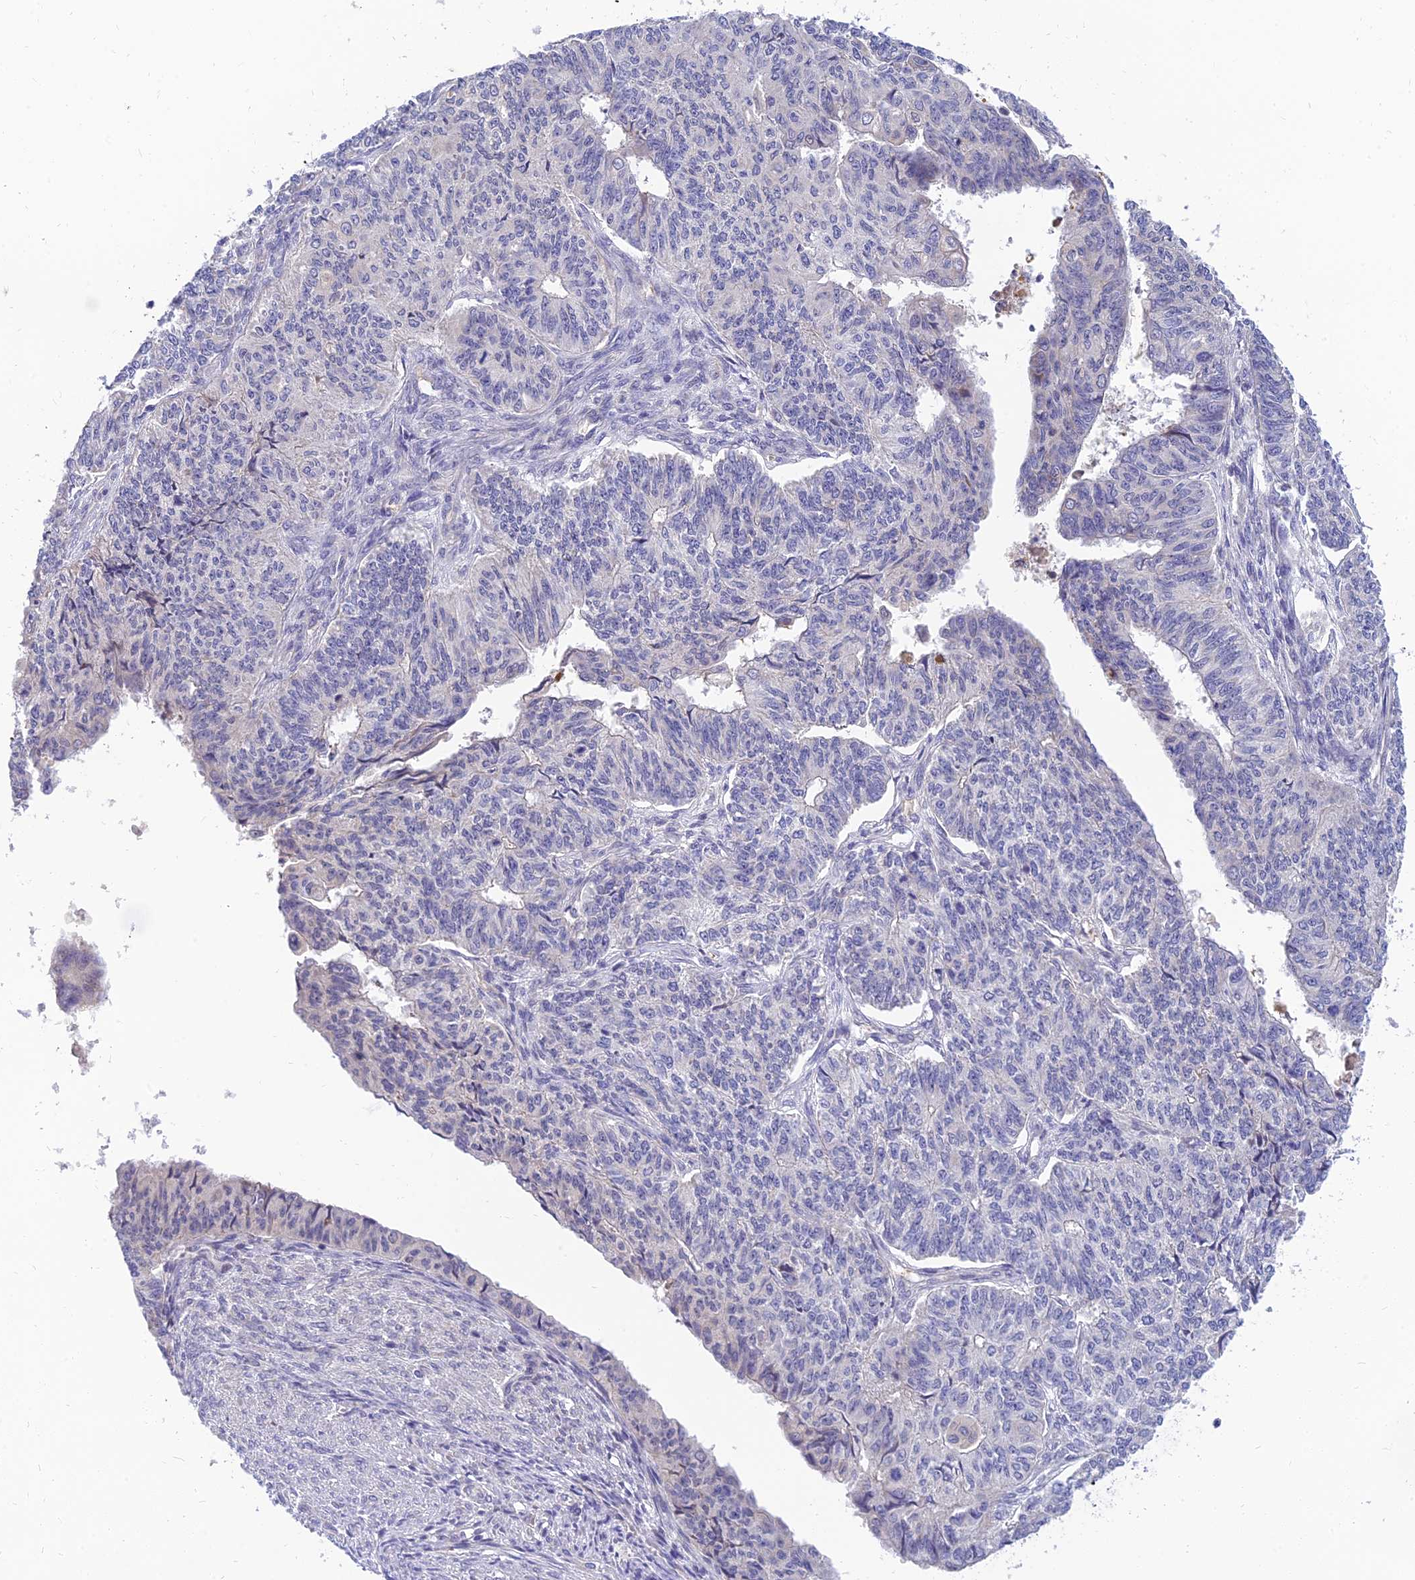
{"staining": {"intensity": "negative", "quantity": "none", "location": "none"}, "tissue": "endometrial cancer", "cell_type": "Tumor cells", "image_type": "cancer", "snomed": [{"axis": "morphology", "description": "Adenocarcinoma, NOS"}, {"axis": "topography", "description": "Endometrium"}], "caption": "This histopathology image is of adenocarcinoma (endometrial) stained with immunohistochemistry (IHC) to label a protein in brown with the nuclei are counter-stained blue. There is no expression in tumor cells.", "gene": "ANKS4B", "patient": {"sex": "female", "age": 32}}